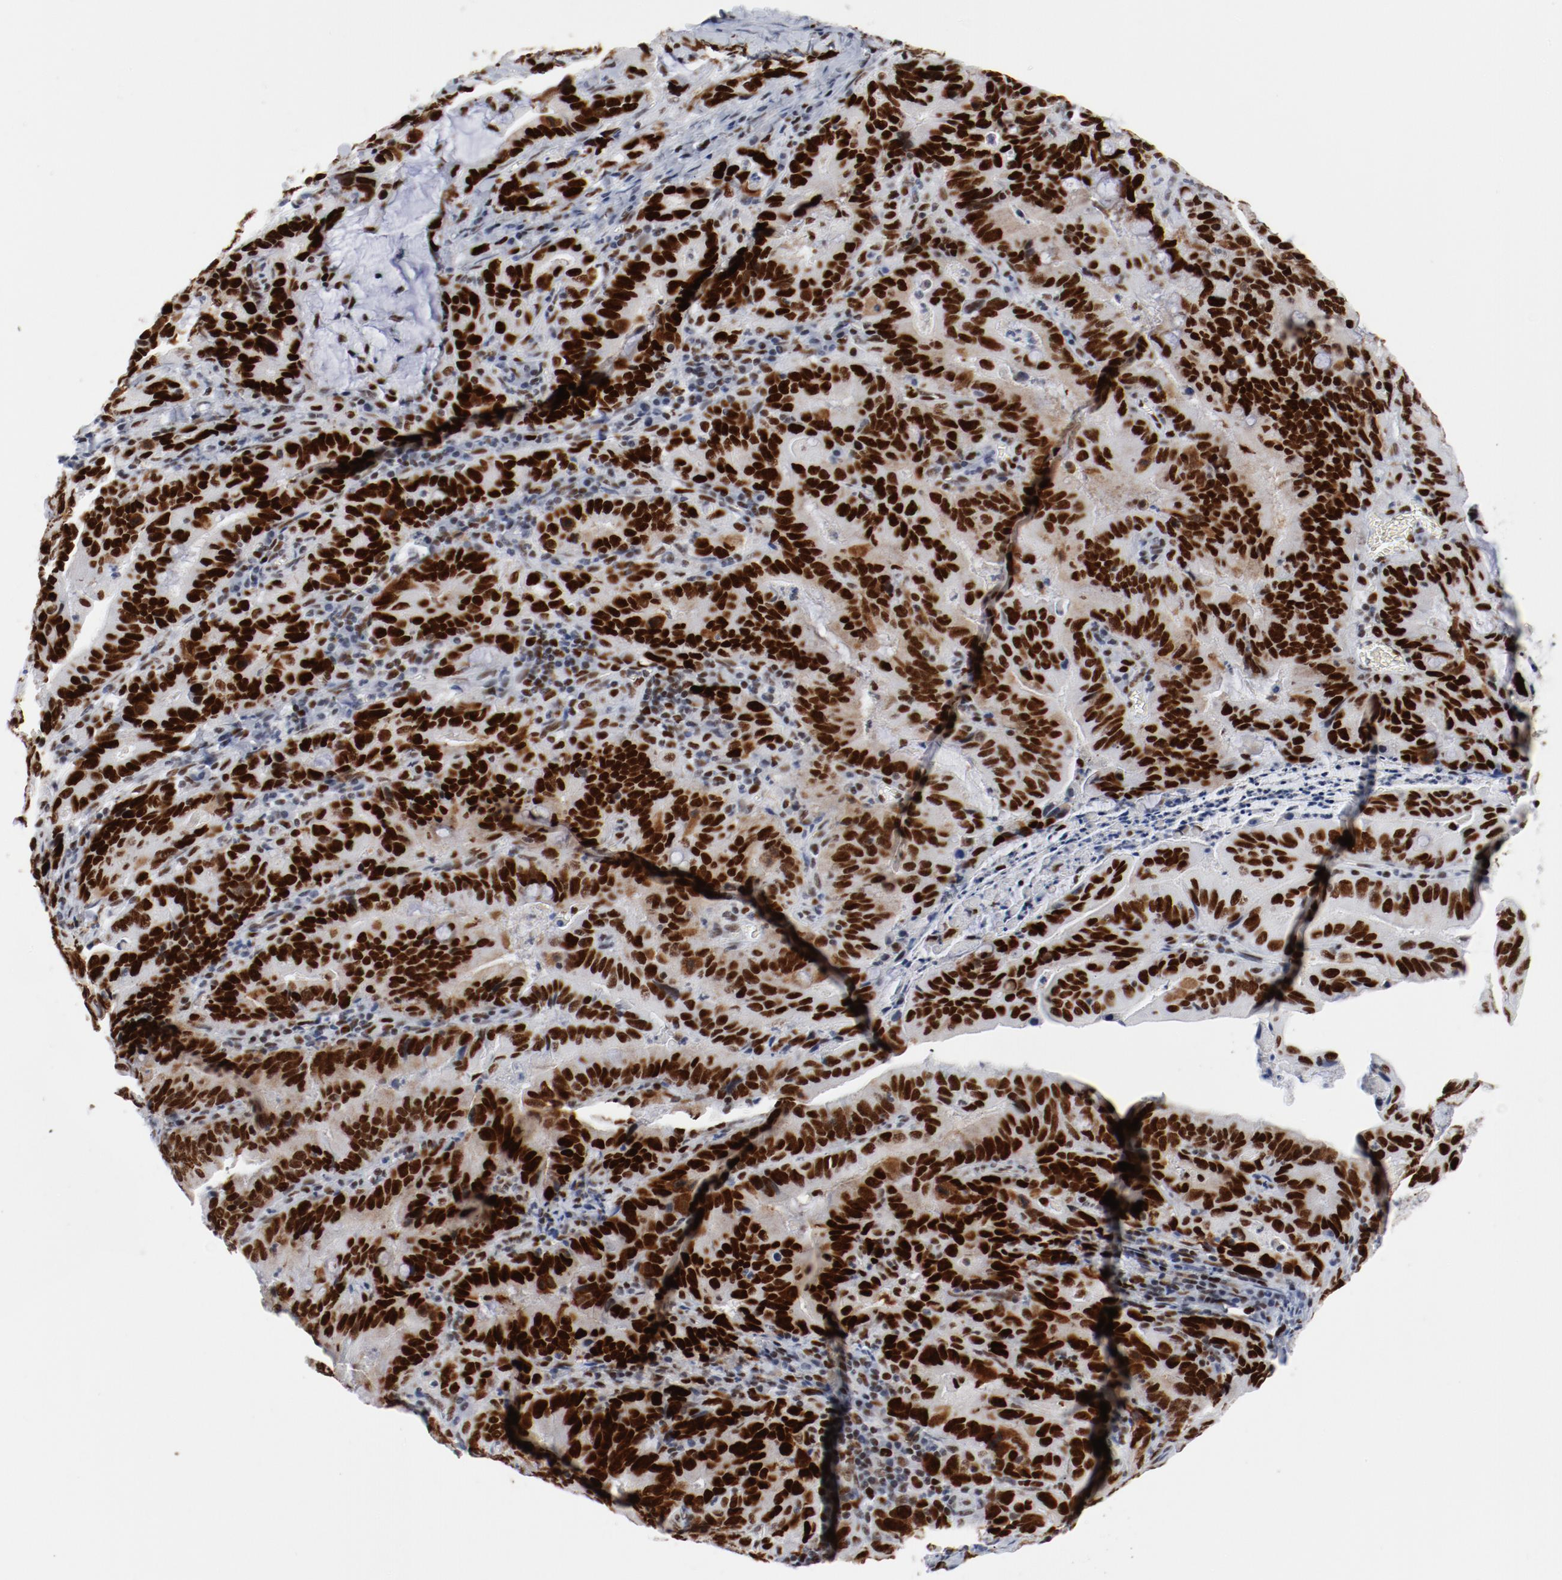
{"staining": {"intensity": "strong", "quantity": ">75%", "location": "cytoplasmic/membranous,nuclear"}, "tissue": "stomach cancer", "cell_type": "Tumor cells", "image_type": "cancer", "snomed": [{"axis": "morphology", "description": "Adenocarcinoma, NOS"}, {"axis": "topography", "description": "Stomach, upper"}], "caption": "DAB immunohistochemical staining of human adenocarcinoma (stomach) reveals strong cytoplasmic/membranous and nuclear protein positivity in approximately >75% of tumor cells.", "gene": "POLD1", "patient": {"sex": "male", "age": 63}}